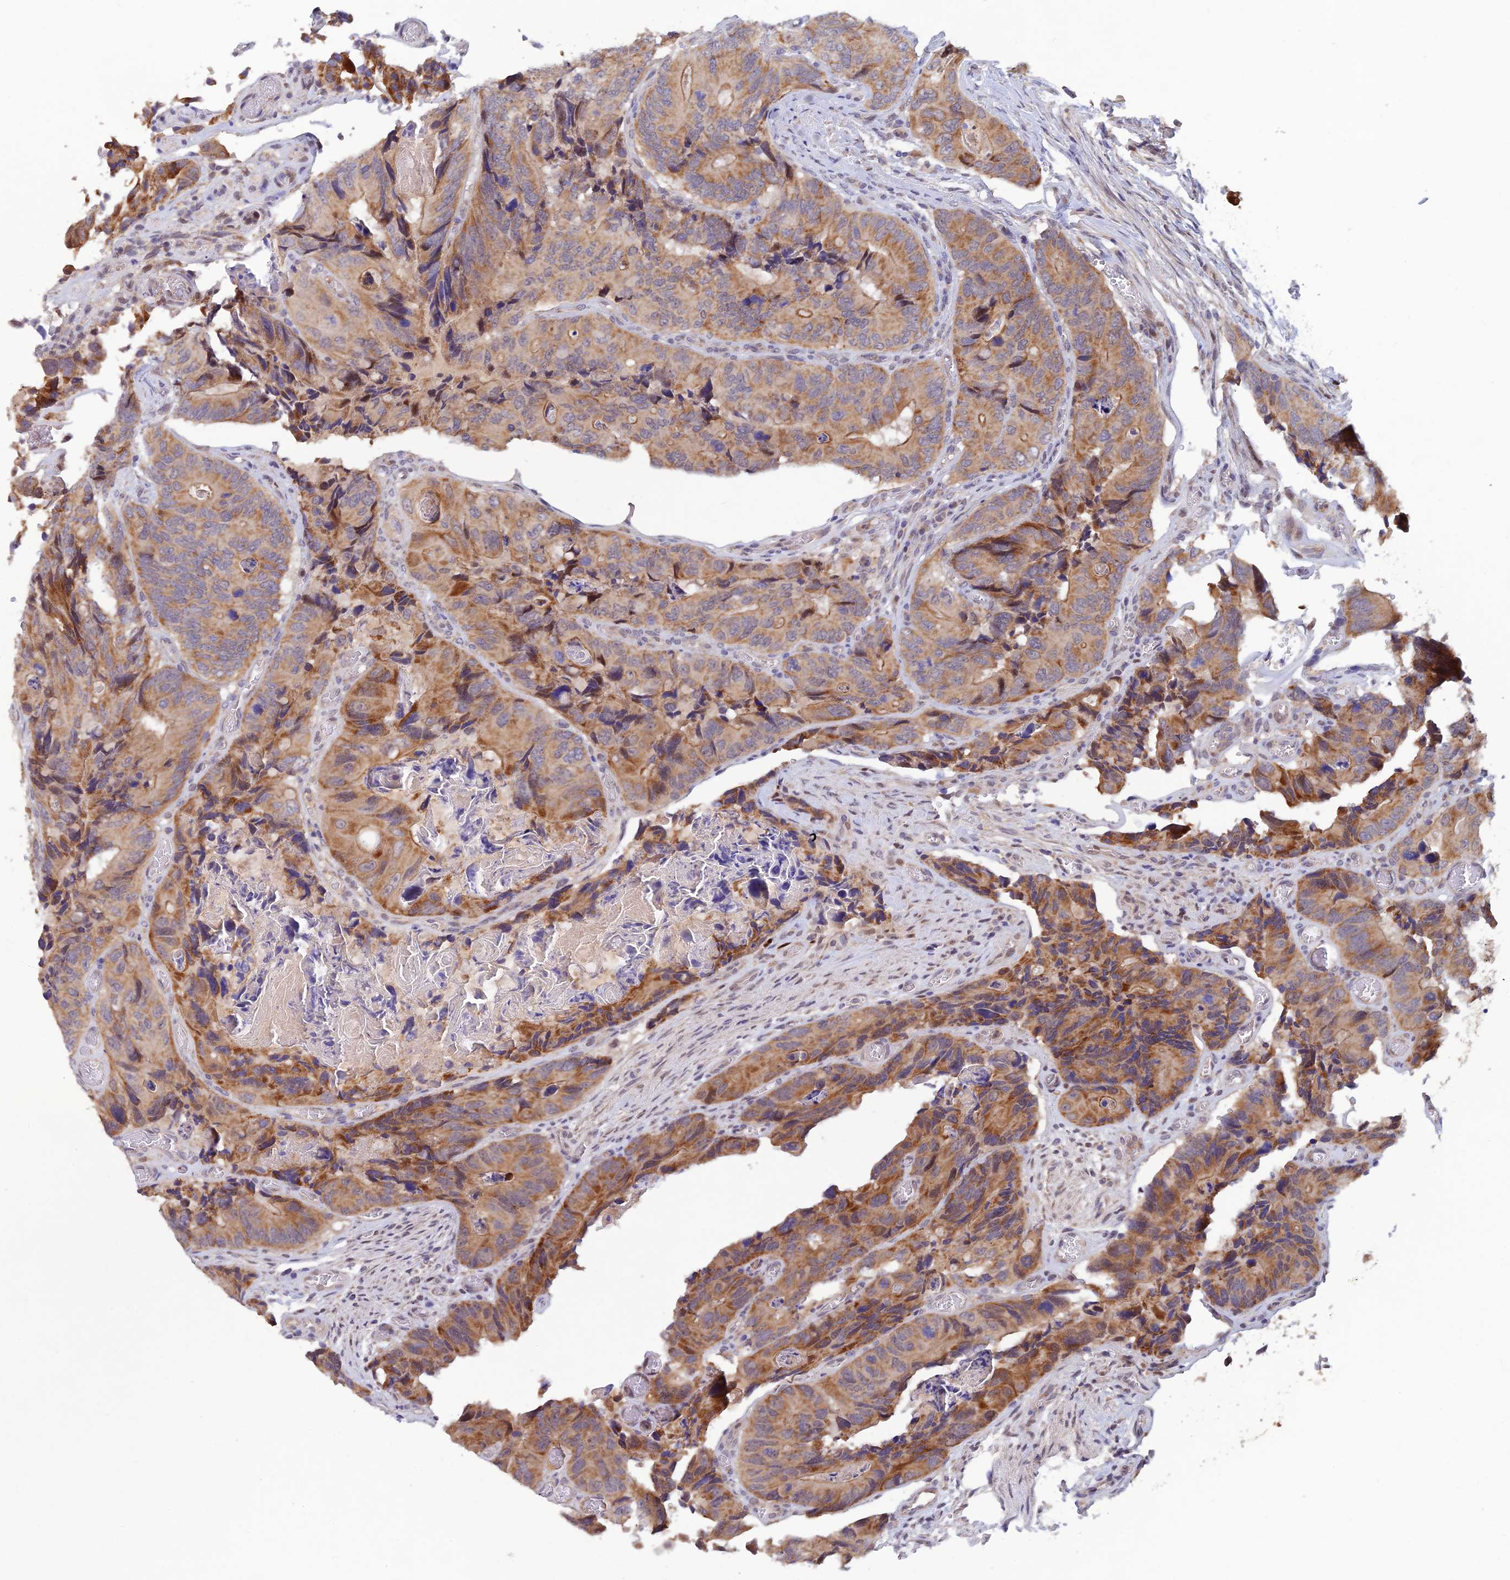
{"staining": {"intensity": "moderate", "quantity": ">75%", "location": "cytoplasmic/membranous"}, "tissue": "colorectal cancer", "cell_type": "Tumor cells", "image_type": "cancer", "snomed": [{"axis": "morphology", "description": "Adenocarcinoma, NOS"}, {"axis": "topography", "description": "Colon"}], "caption": "Immunohistochemistry (IHC) staining of colorectal cancer (adenocarcinoma), which exhibits medium levels of moderate cytoplasmic/membranous expression in approximately >75% of tumor cells indicating moderate cytoplasmic/membranous protein staining. The staining was performed using DAB (brown) for protein detection and nuclei were counterstained in hematoxylin (blue).", "gene": "FASTKD5", "patient": {"sex": "male", "age": 84}}